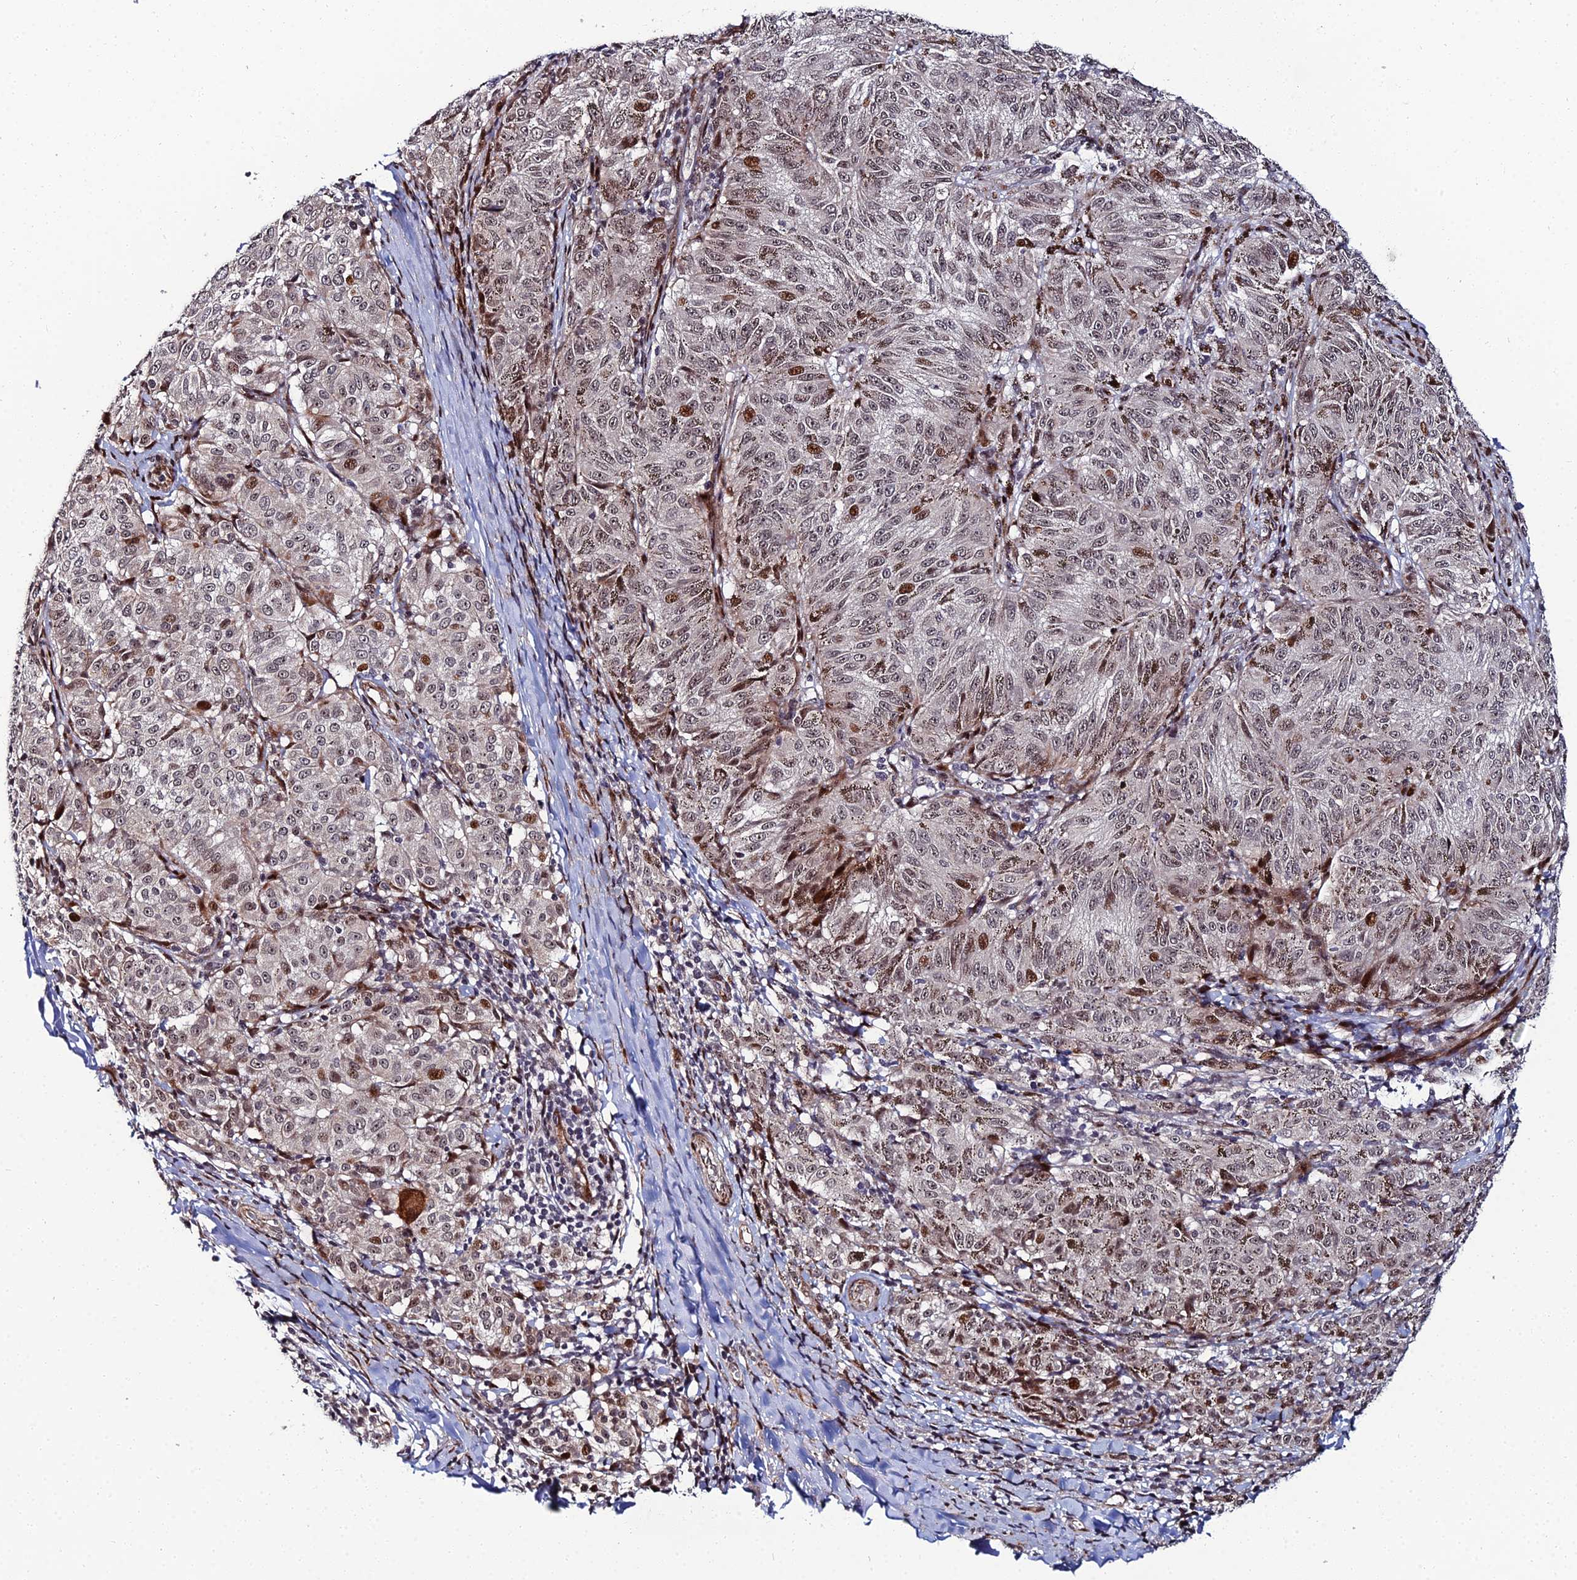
{"staining": {"intensity": "moderate", "quantity": "<25%", "location": "nuclear"}, "tissue": "melanoma", "cell_type": "Tumor cells", "image_type": "cancer", "snomed": [{"axis": "morphology", "description": "Malignant melanoma, NOS"}, {"axis": "topography", "description": "Skin"}], "caption": "IHC image of human melanoma stained for a protein (brown), which shows low levels of moderate nuclear positivity in approximately <25% of tumor cells.", "gene": "ZNF668", "patient": {"sex": "female", "age": 72}}